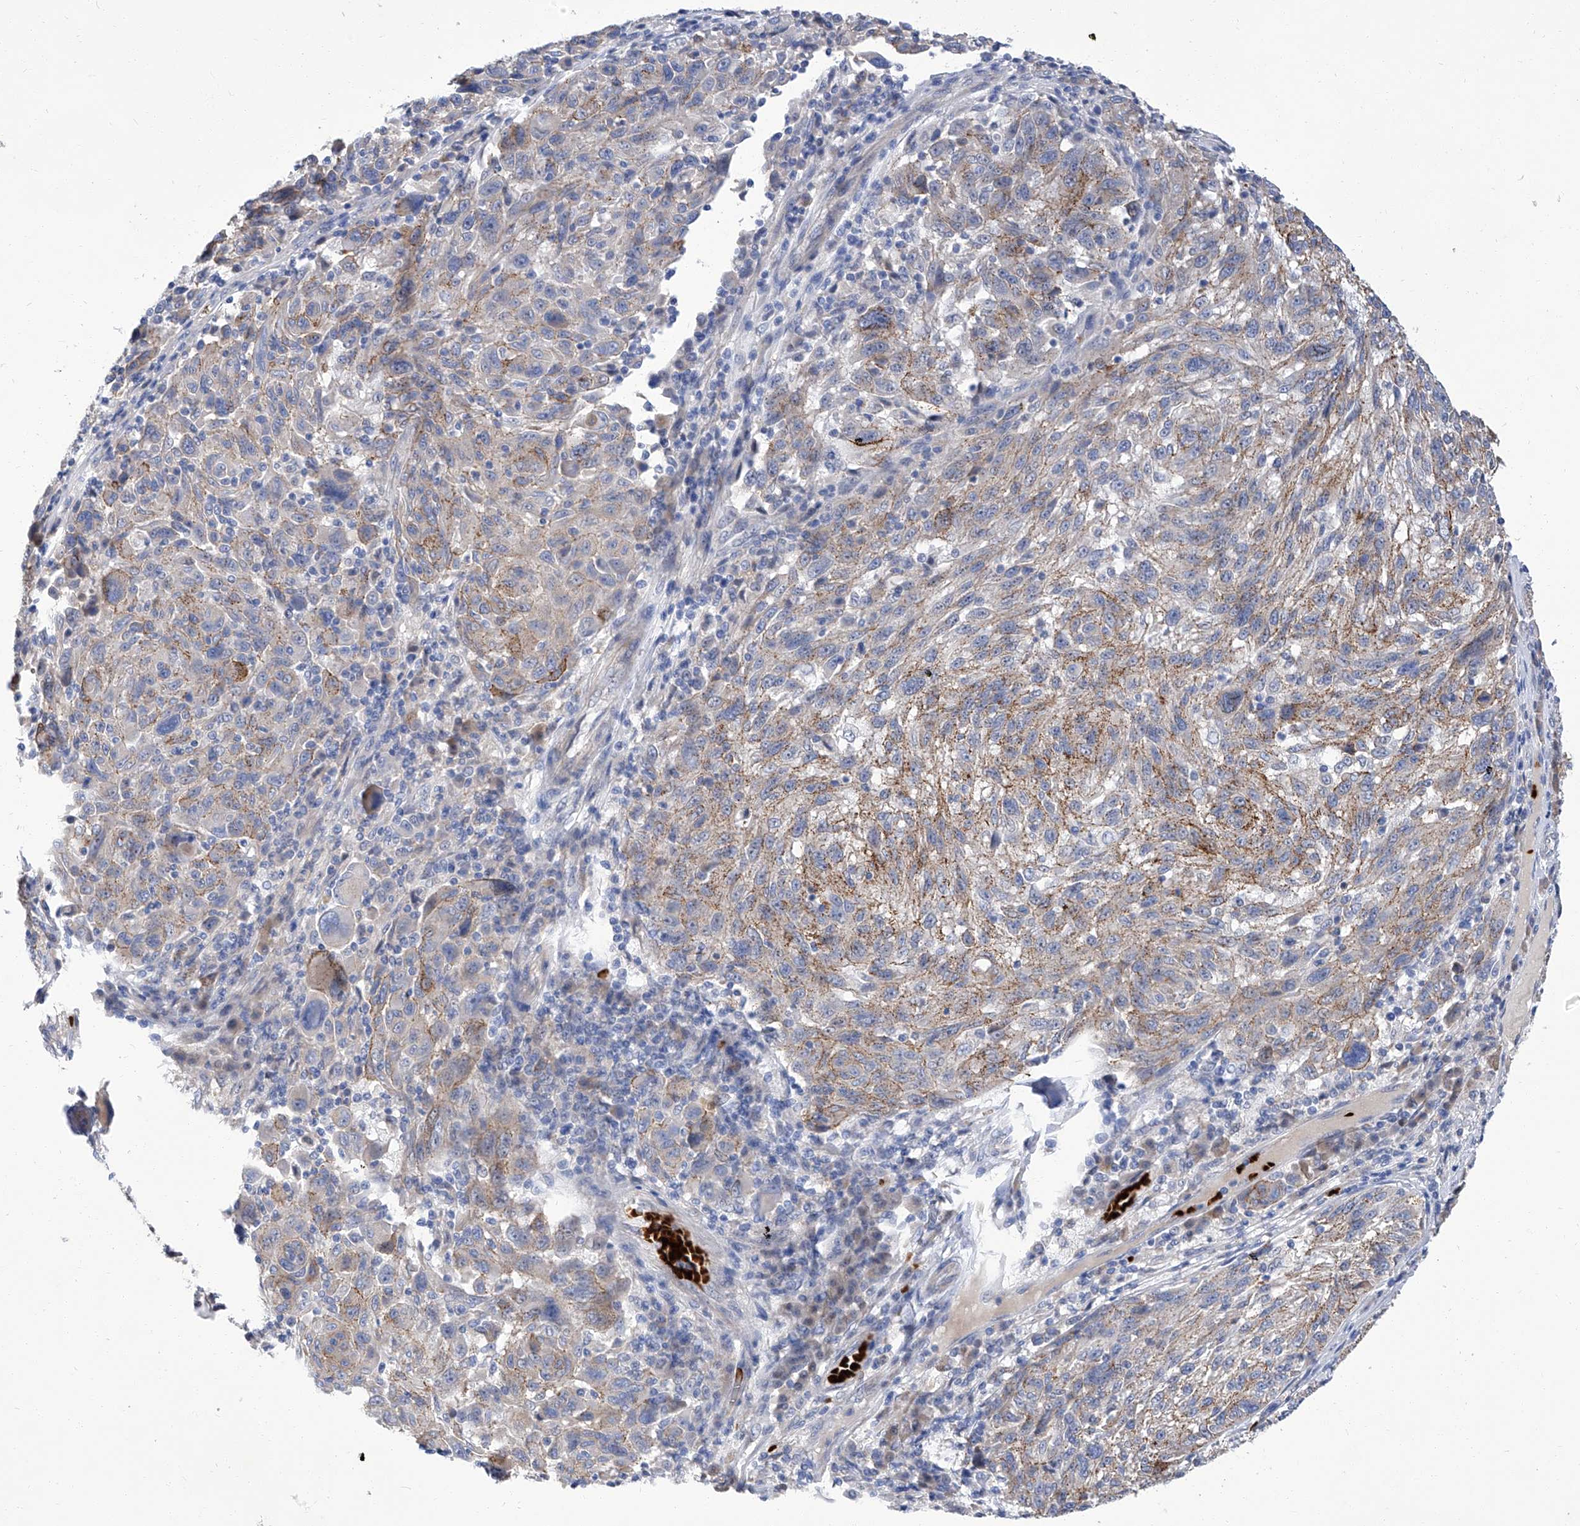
{"staining": {"intensity": "moderate", "quantity": "25%-75%", "location": "cytoplasmic/membranous"}, "tissue": "melanoma", "cell_type": "Tumor cells", "image_type": "cancer", "snomed": [{"axis": "morphology", "description": "Malignant melanoma, NOS"}, {"axis": "topography", "description": "Skin"}], "caption": "Tumor cells display medium levels of moderate cytoplasmic/membranous expression in about 25%-75% of cells in human melanoma.", "gene": "PARD3", "patient": {"sex": "male", "age": 53}}